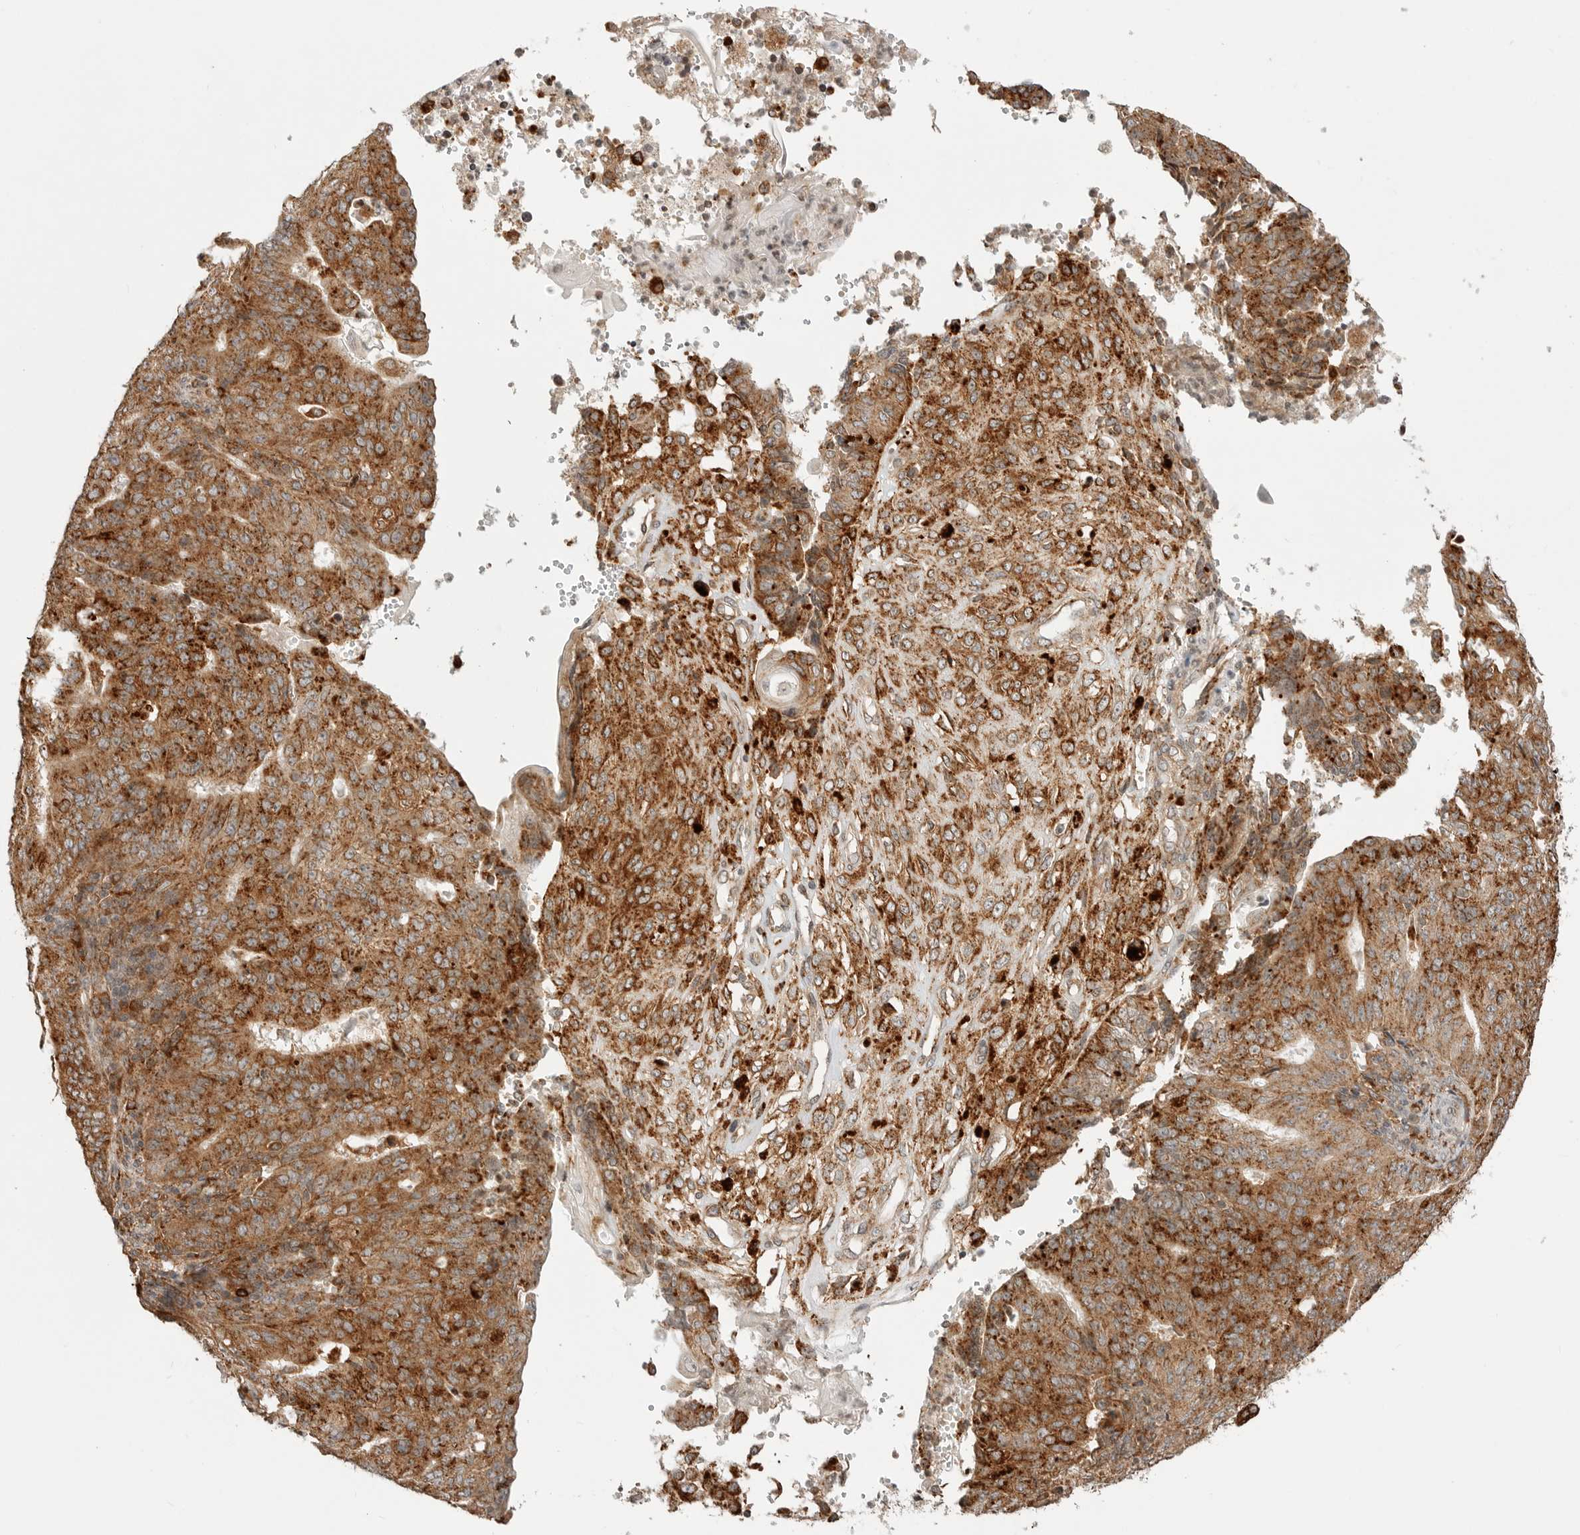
{"staining": {"intensity": "strong", "quantity": ">75%", "location": "cytoplasmic/membranous"}, "tissue": "endometrial cancer", "cell_type": "Tumor cells", "image_type": "cancer", "snomed": [{"axis": "morphology", "description": "Adenocarcinoma, NOS"}, {"axis": "topography", "description": "Endometrium"}], "caption": "Protein expression by IHC reveals strong cytoplasmic/membranous expression in about >75% of tumor cells in endometrial cancer.", "gene": "IDUA", "patient": {"sex": "female", "age": 32}}